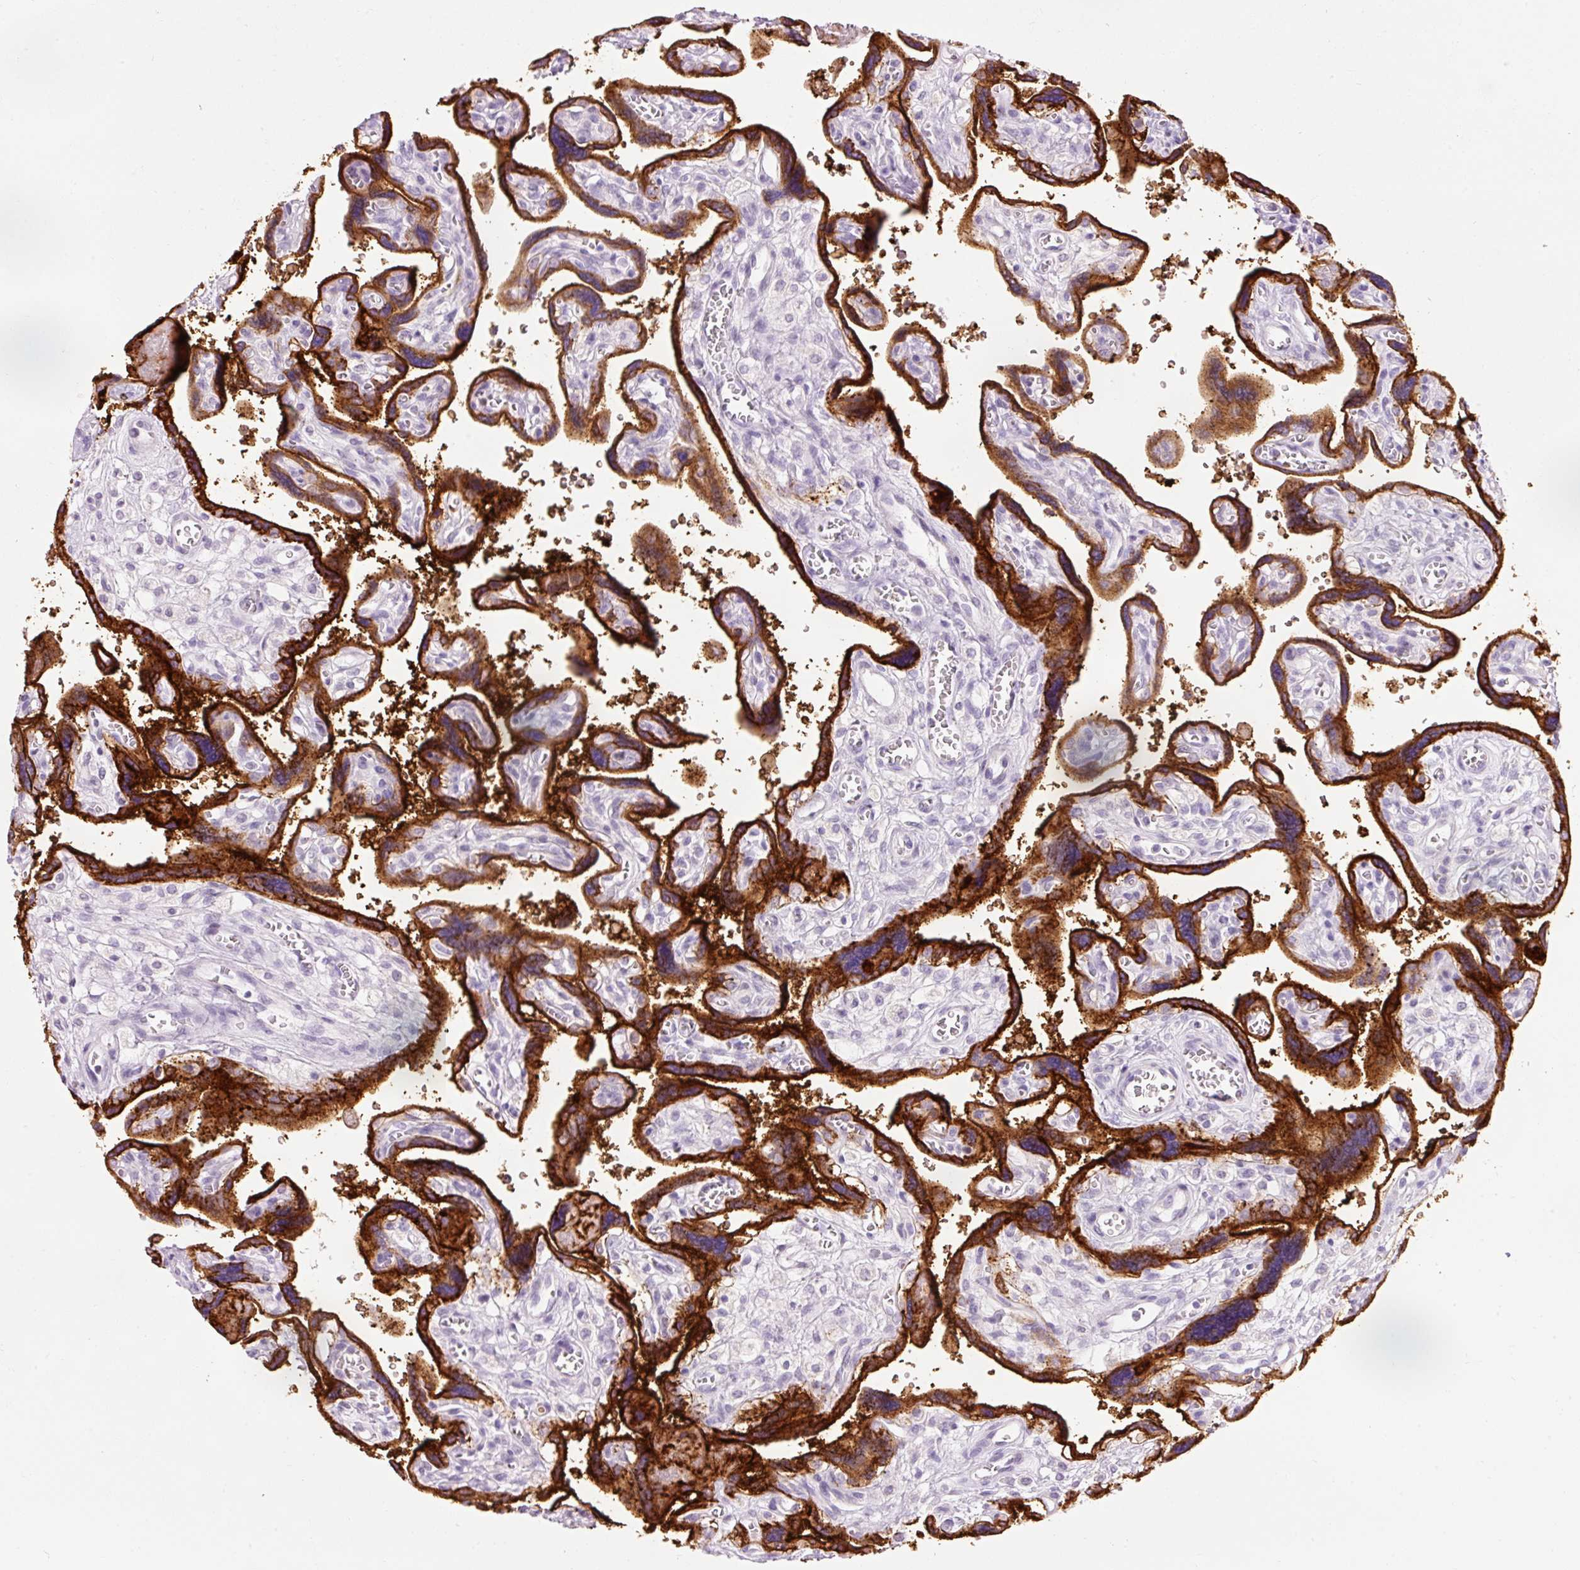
{"staining": {"intensity": "strong", "quantity": ">75%", "location": "cytoplasmic/membranous"}, "tissue": "placenta", "cell_type": "Trophoblastic cells", "image_type": "normal", "snomed": [{"axis": "morphology", "description": "Normal tissue, NOS"}, {"axis": "topography", "description": "Placenta"}], "caption": "Immunohistochemistry micrograph of benign human placenta stained for a protein (brown), which demonstrates high levels of strong cytoplasmic/membranous positivity in approximately >75% of trophoblastic cells.", "gene": "DHRS11", "patient": {"sex": "female", "age": 39}}